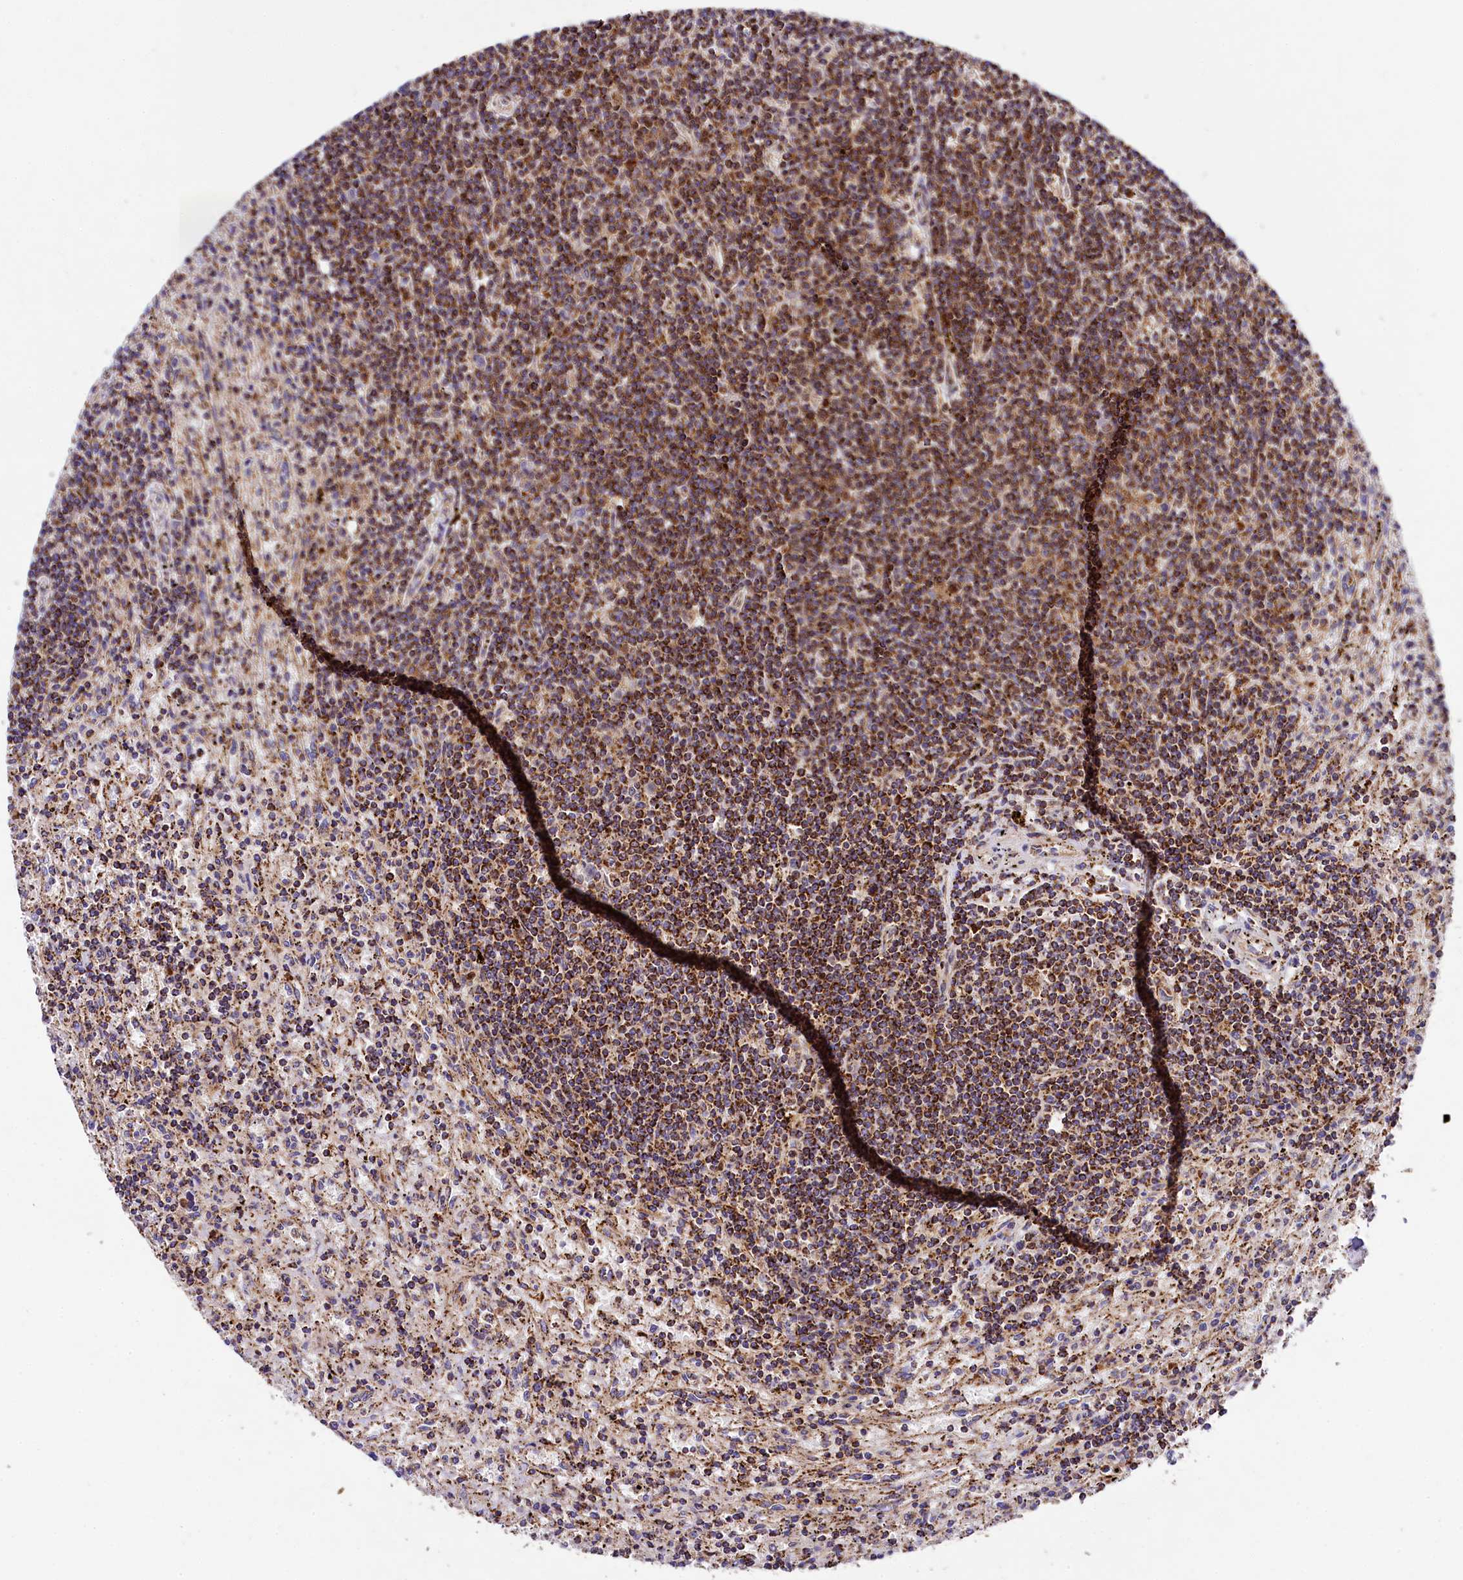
{"staining": {"intensity": "strong", "quantity": ">75%", "location": "cytoplasmic/membranous"}, "tissue": "lymphoma", "cell_type": "Tumor cells", "image_type": "cancer", "snomed": [{"axis": "morphology", "description": "Malignant lymphoma, non-Hodgkin's type, Low grade"}, {"axis": "topography", "description": "Spleen"}], "caption": "This is an image of IHC staining of malignant lymphoma, non-Hodgkin's type (low-grade), which shows strong expression in the cytoplasmic/membranous of tumor cells.", "gene": "CLYBL", "patient": {"sex": "male", "age": 76}}